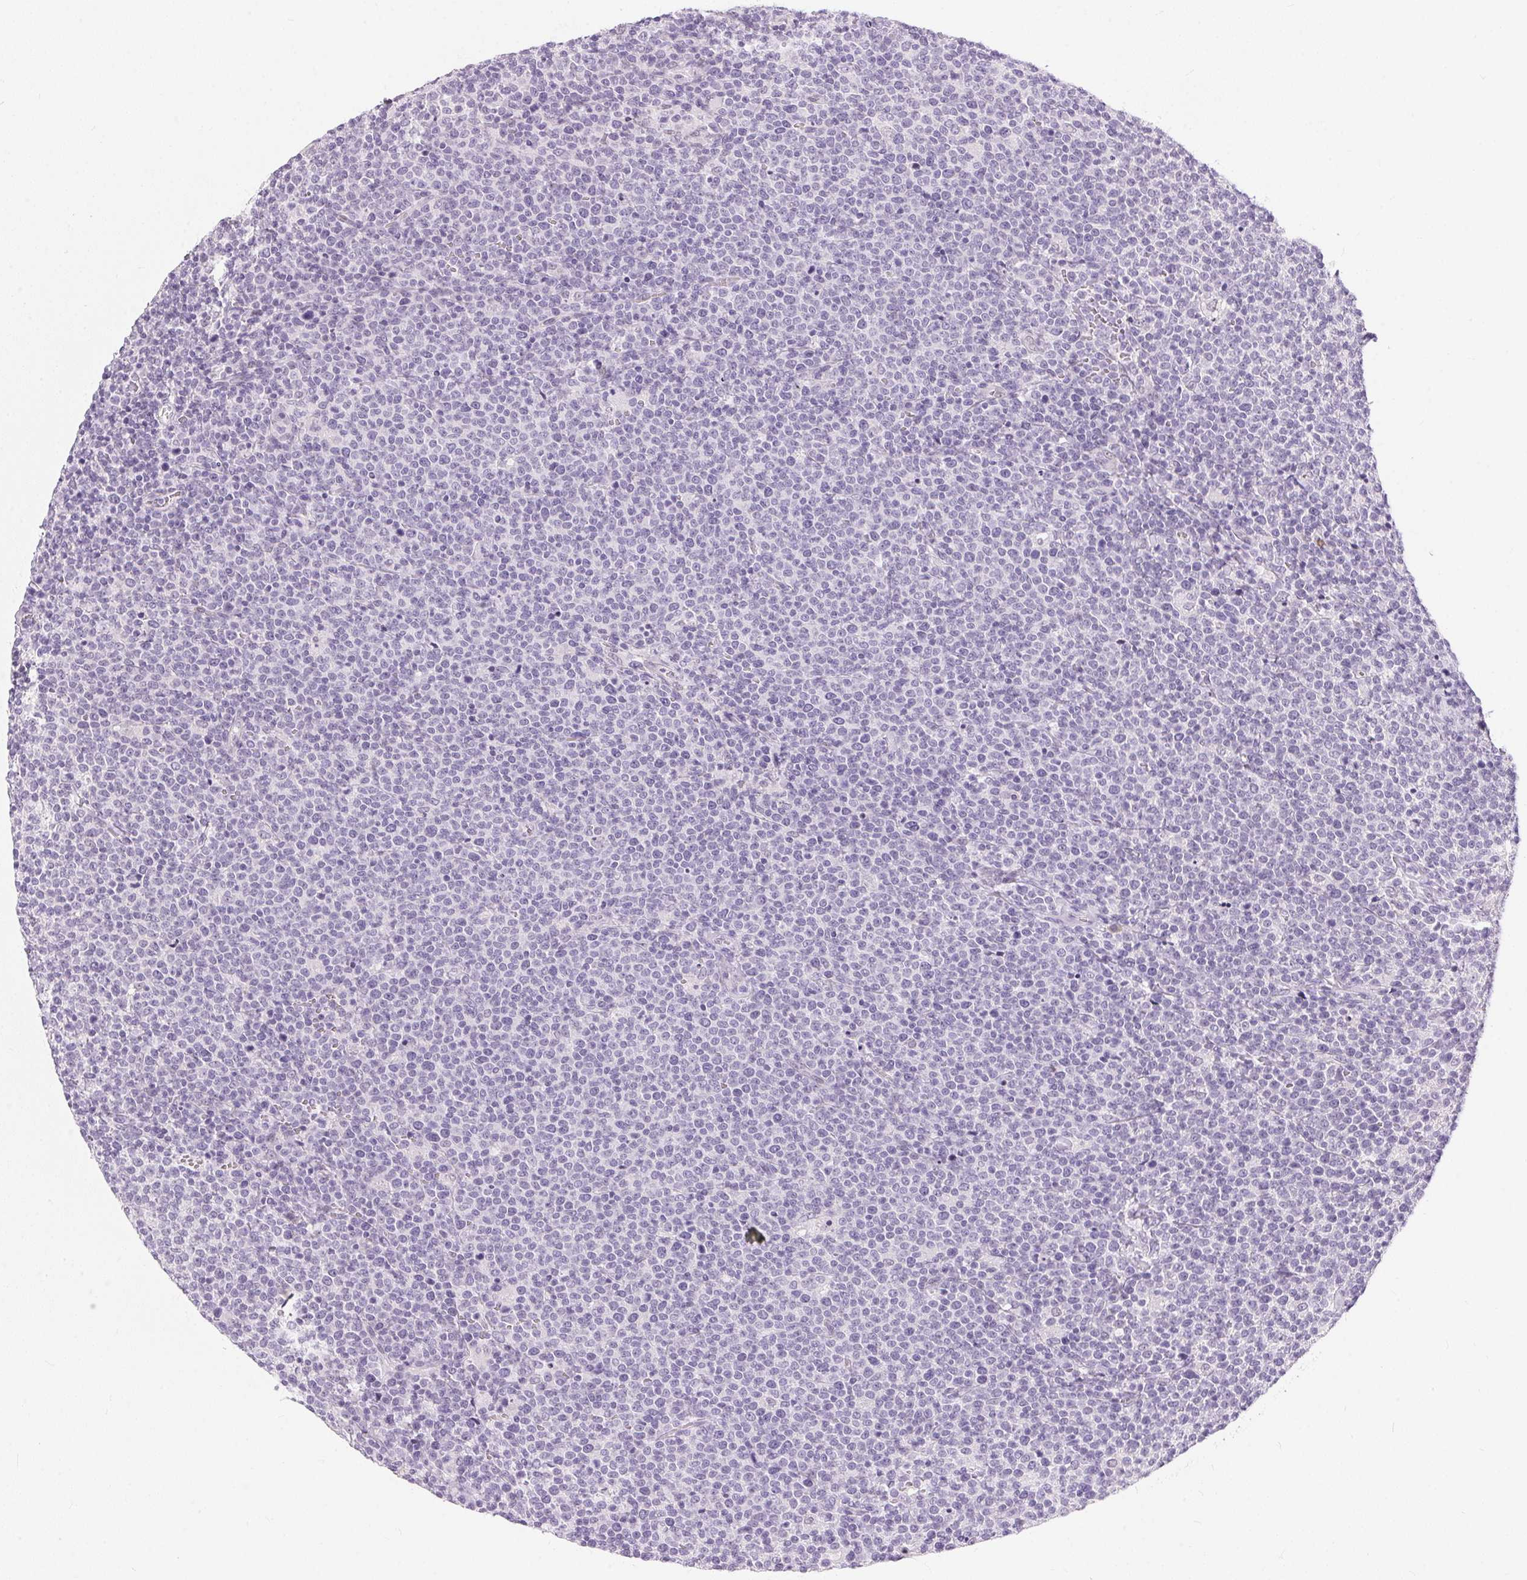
{"staining": {"intensity": "negative", "quantity": "none", "location": "none"}, "tissue": "lymphoma", "cell_type": "Tumor cells", "image_type": "cancer", "snomed": [{"axis": "morphology", "description": "Malignant lymphoma, non-Hodgkin's type, High grade"}, {"axis": "topography", "description": "Lymph node"}], "caption": "Protein analysis of malignant lymphoma, non-Hodgkin's type (high-grade) demonstrates no significant staining in tumor cells.", "gene": "GBP6", "patient": {"sex": "male", "age": 61}}